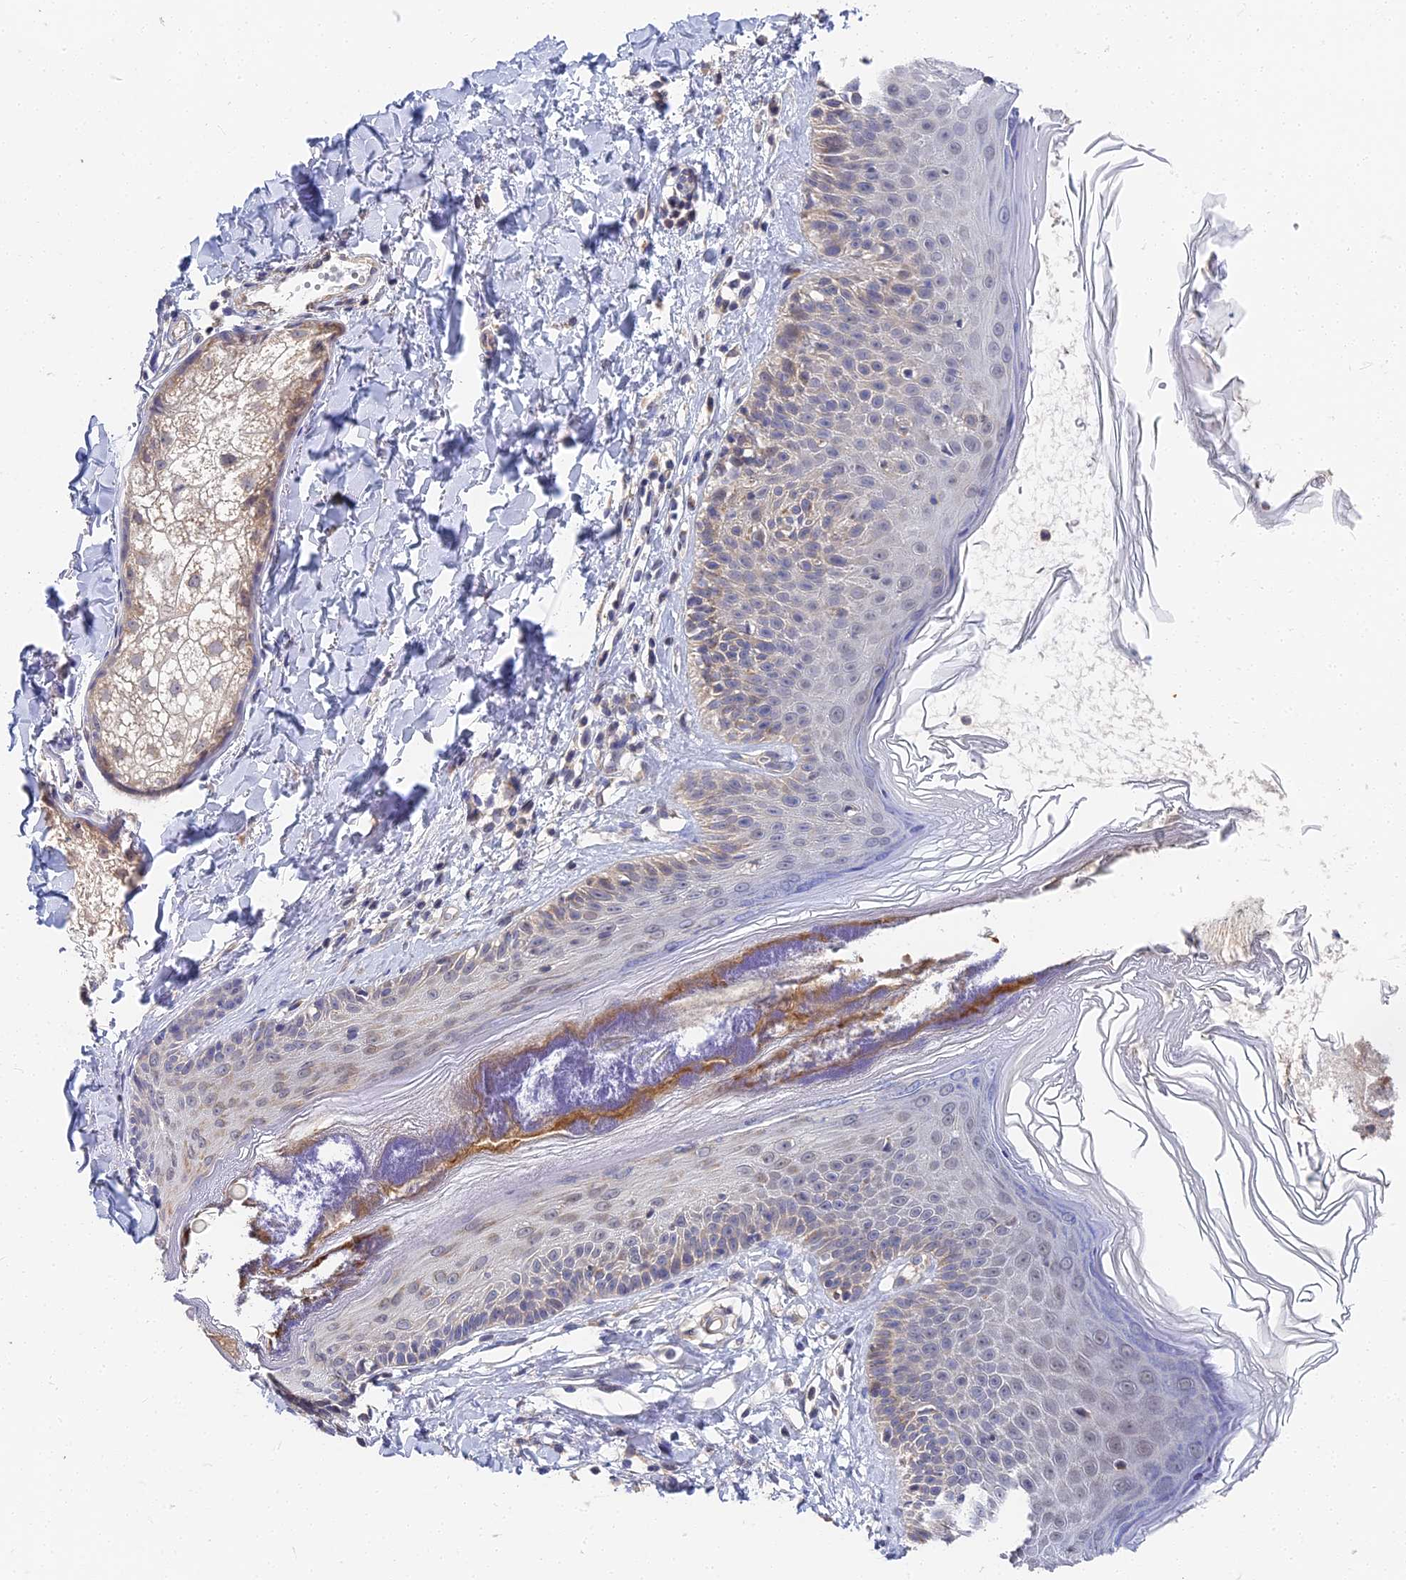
{"staining": {"intensity": "negative", "quantity": "none", "location": "none"}, "tissue": "skin", "cell_type": "Fibroblasts", "image_type": "normal", "snomed": [{"axis": "morphology", "description": "Normal tissue, NOS"}, {"axis": "topography", "description": "Skin"}], "caption": "Immunohistochemical staining of normal skin demonstrates no significant positivity in fibroblasts. (DAB immunohistochemistry (IHC), high magnification).", "gene": "CCDC113", "patient": {"sex": "male", "age": 52}}